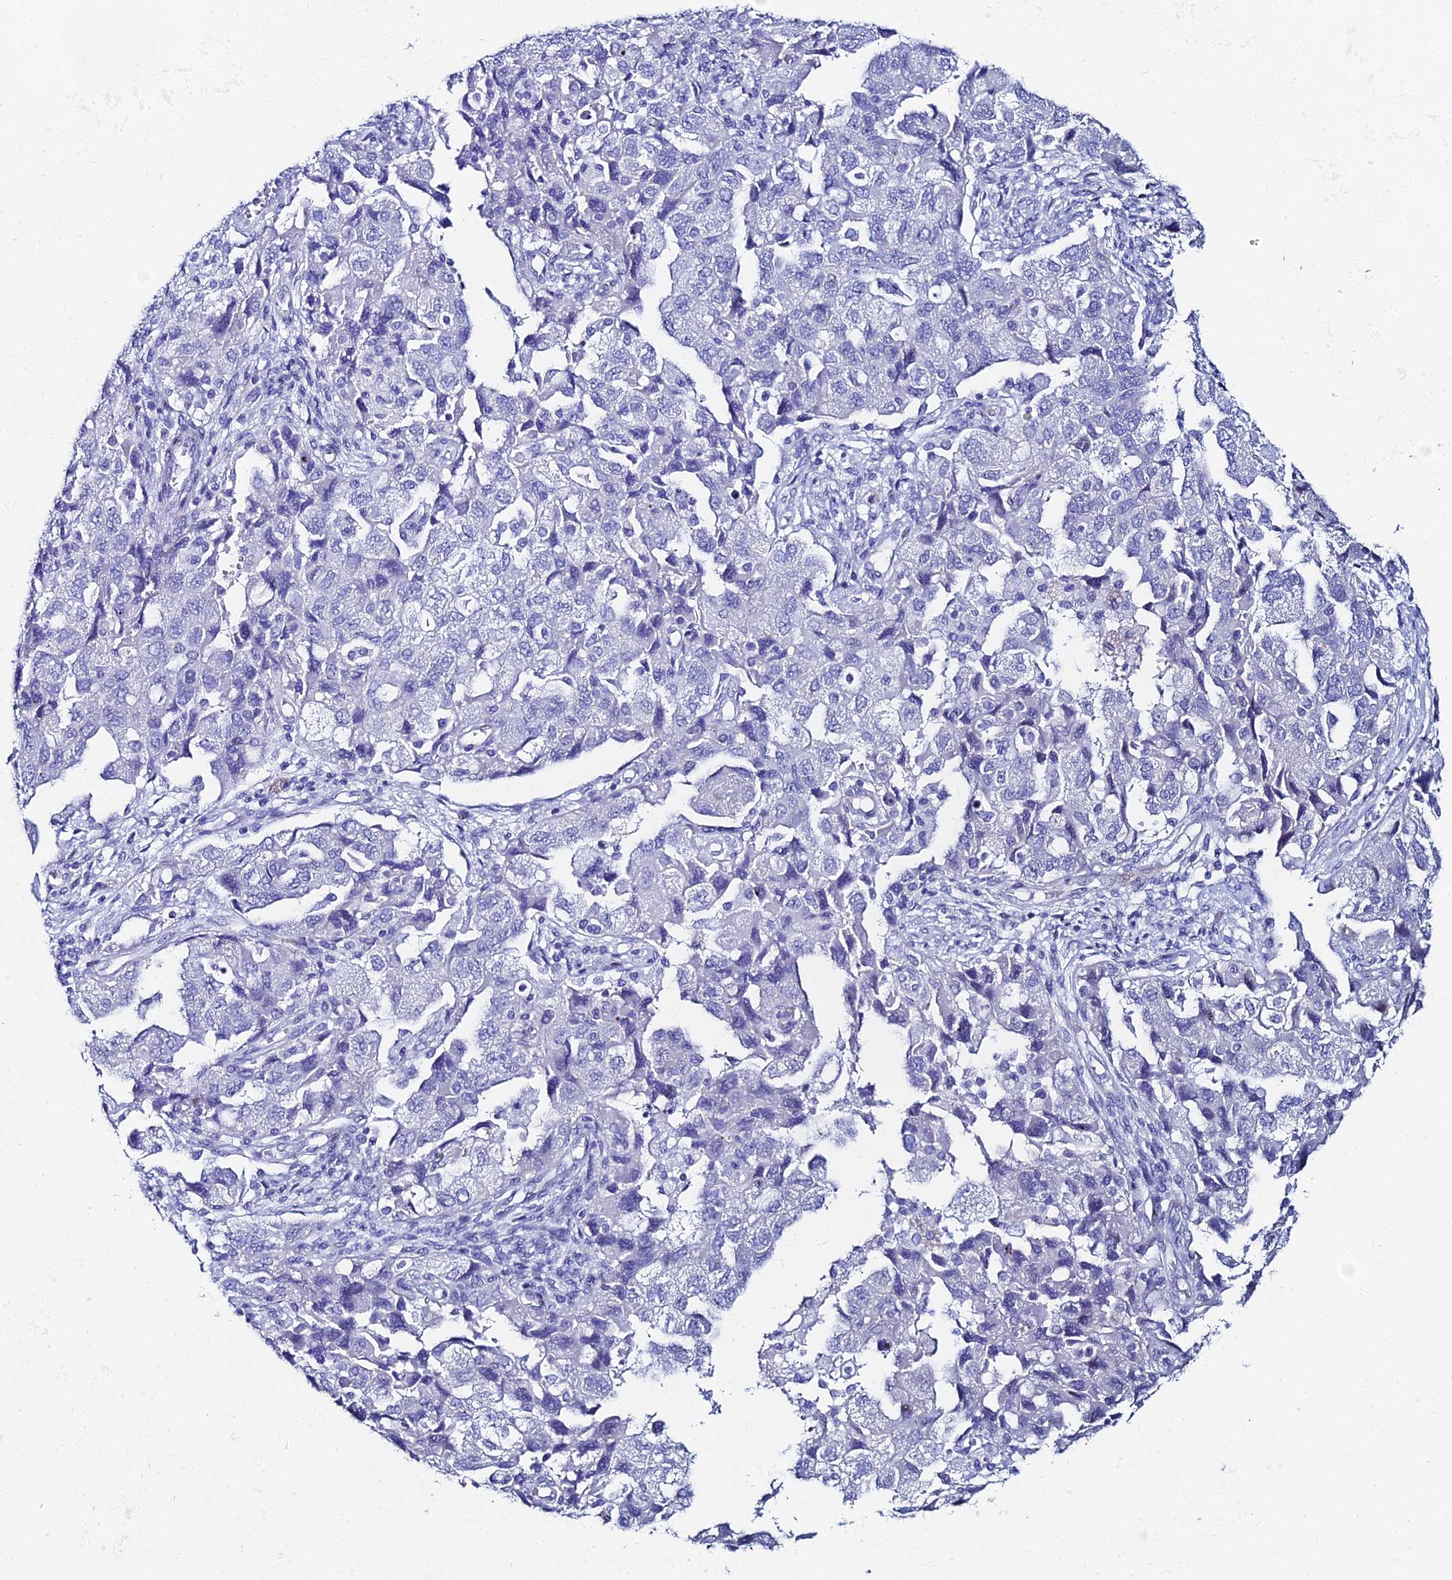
{"staining": {"intensity": "negative", "quantity": "none", "location": "none"}, "tissue": "ovarian cancer", "cell_type": "Tumor cells", "image_type": "cancer", "snomed": [{"axis": "morphology", "description": "Carcinoma, NOS"}, {"axis": "morphology", "description": "Cystadenocarcinoma, serous, NOS"}, {"axis": "topography", "description": "Ovary"}], "caption": "This image is of ovarian cancer (carcinoma) stained with IHC to label a protein in brown with the nuclei are counter-stained blue. There is no staining in tumor cells.", "gene": "HSPA1L", "patient": {"sex": "female", "age": 69}}